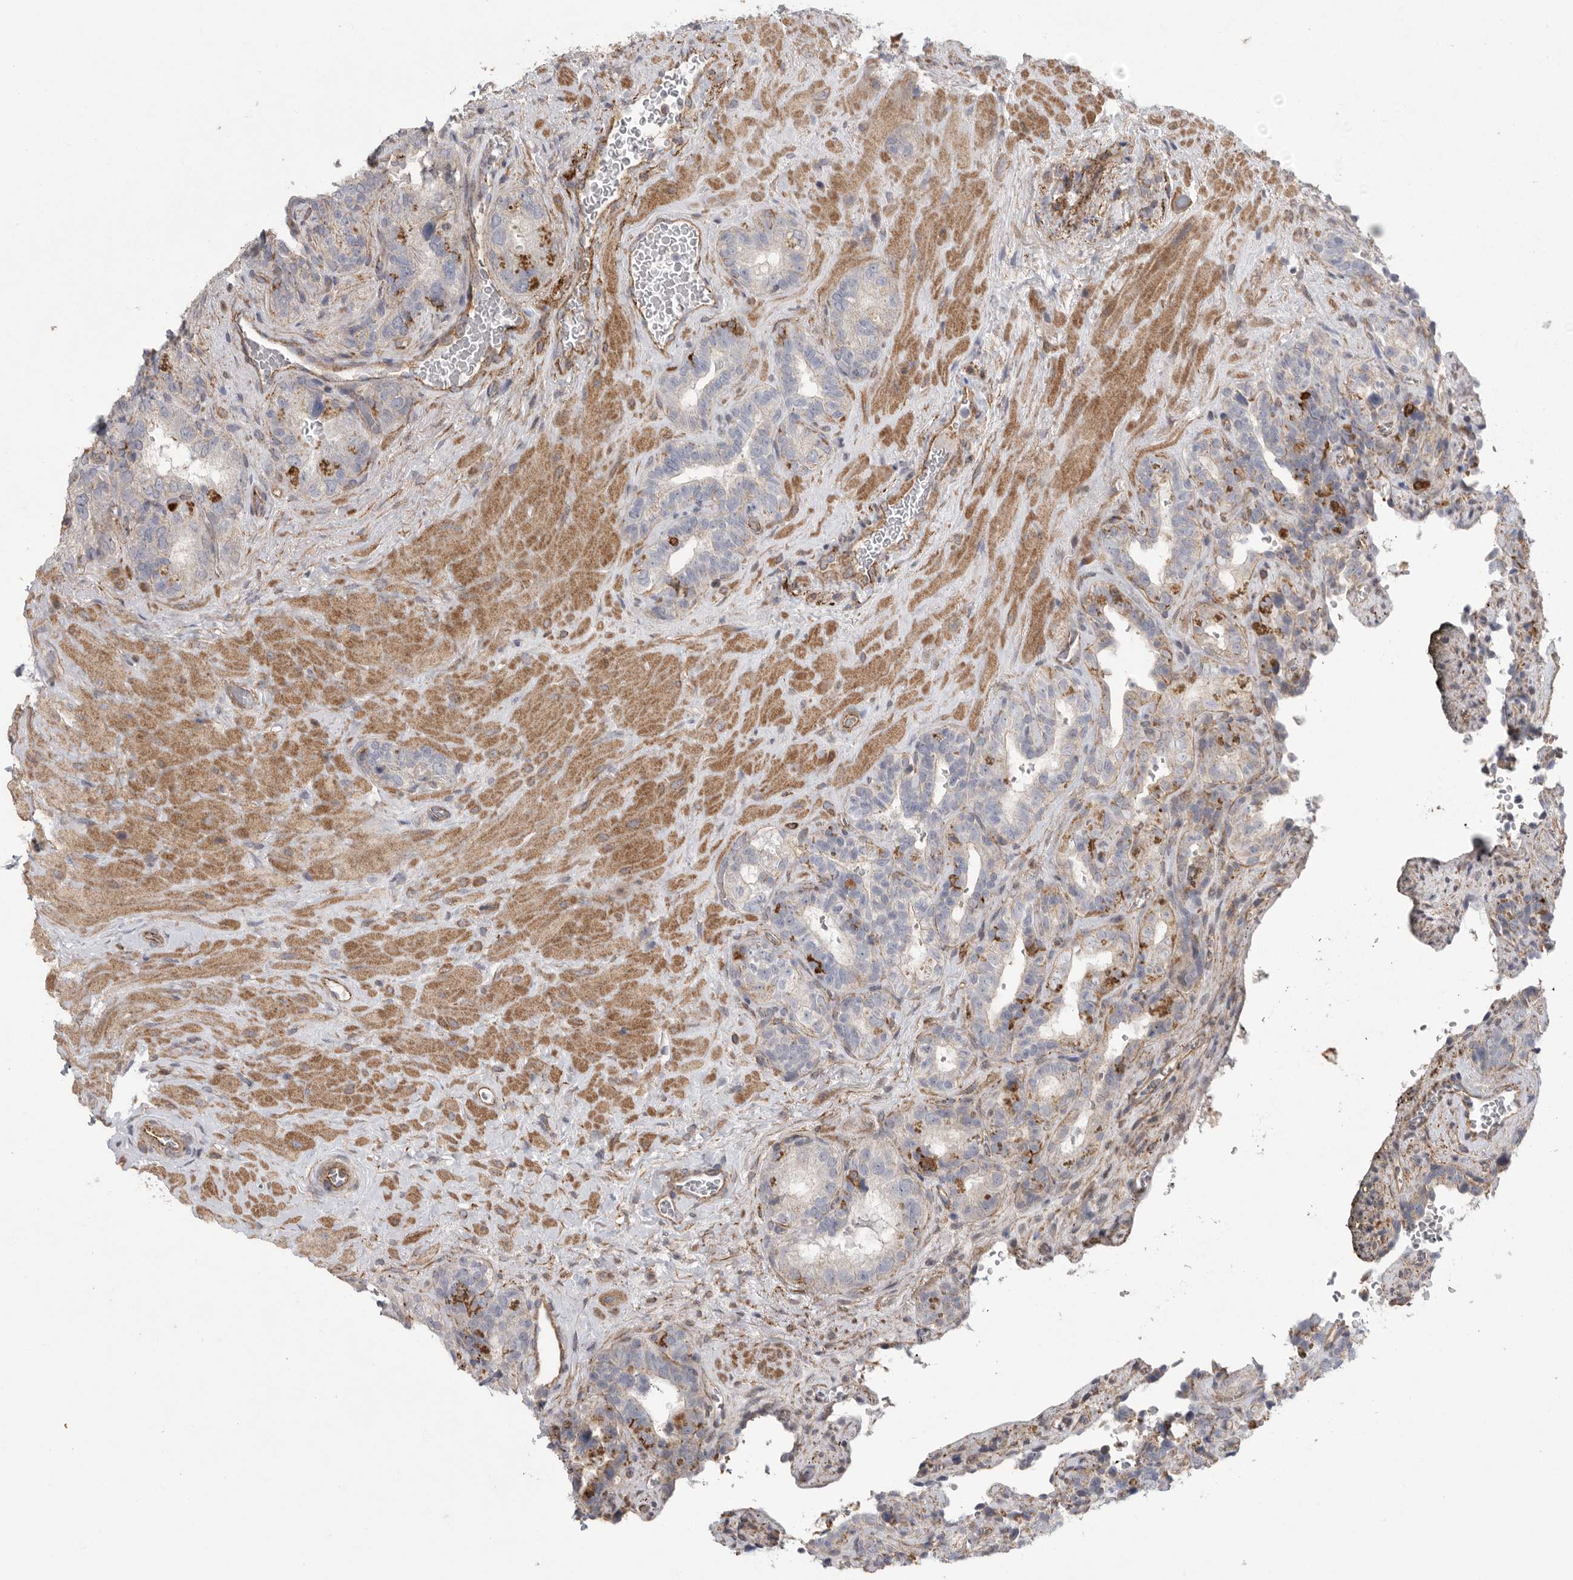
{"staining": {"intensity": "negative", "quantity": "none", "location": "none"}, "tissue": "seminal vesicle", "cell_type": "Glandular cells", "image_type": "normal", "snomed": [{"axis": "morphology", "description": "Normal tissue, NOS"}, {"axis": "topography", "description": "Prostate"}, {"axis": "topography", "description": "Seminal veicle"}], "caption": "Immunohistochemistry (IHC) micrograph of unremarkable seminal vesicle: human seminal vesicle stained with DAB exhibits no significant protein expression in glandular cells.", "gene": "SIGLEC10", "patient": {"sex": "male", "age": 67}}